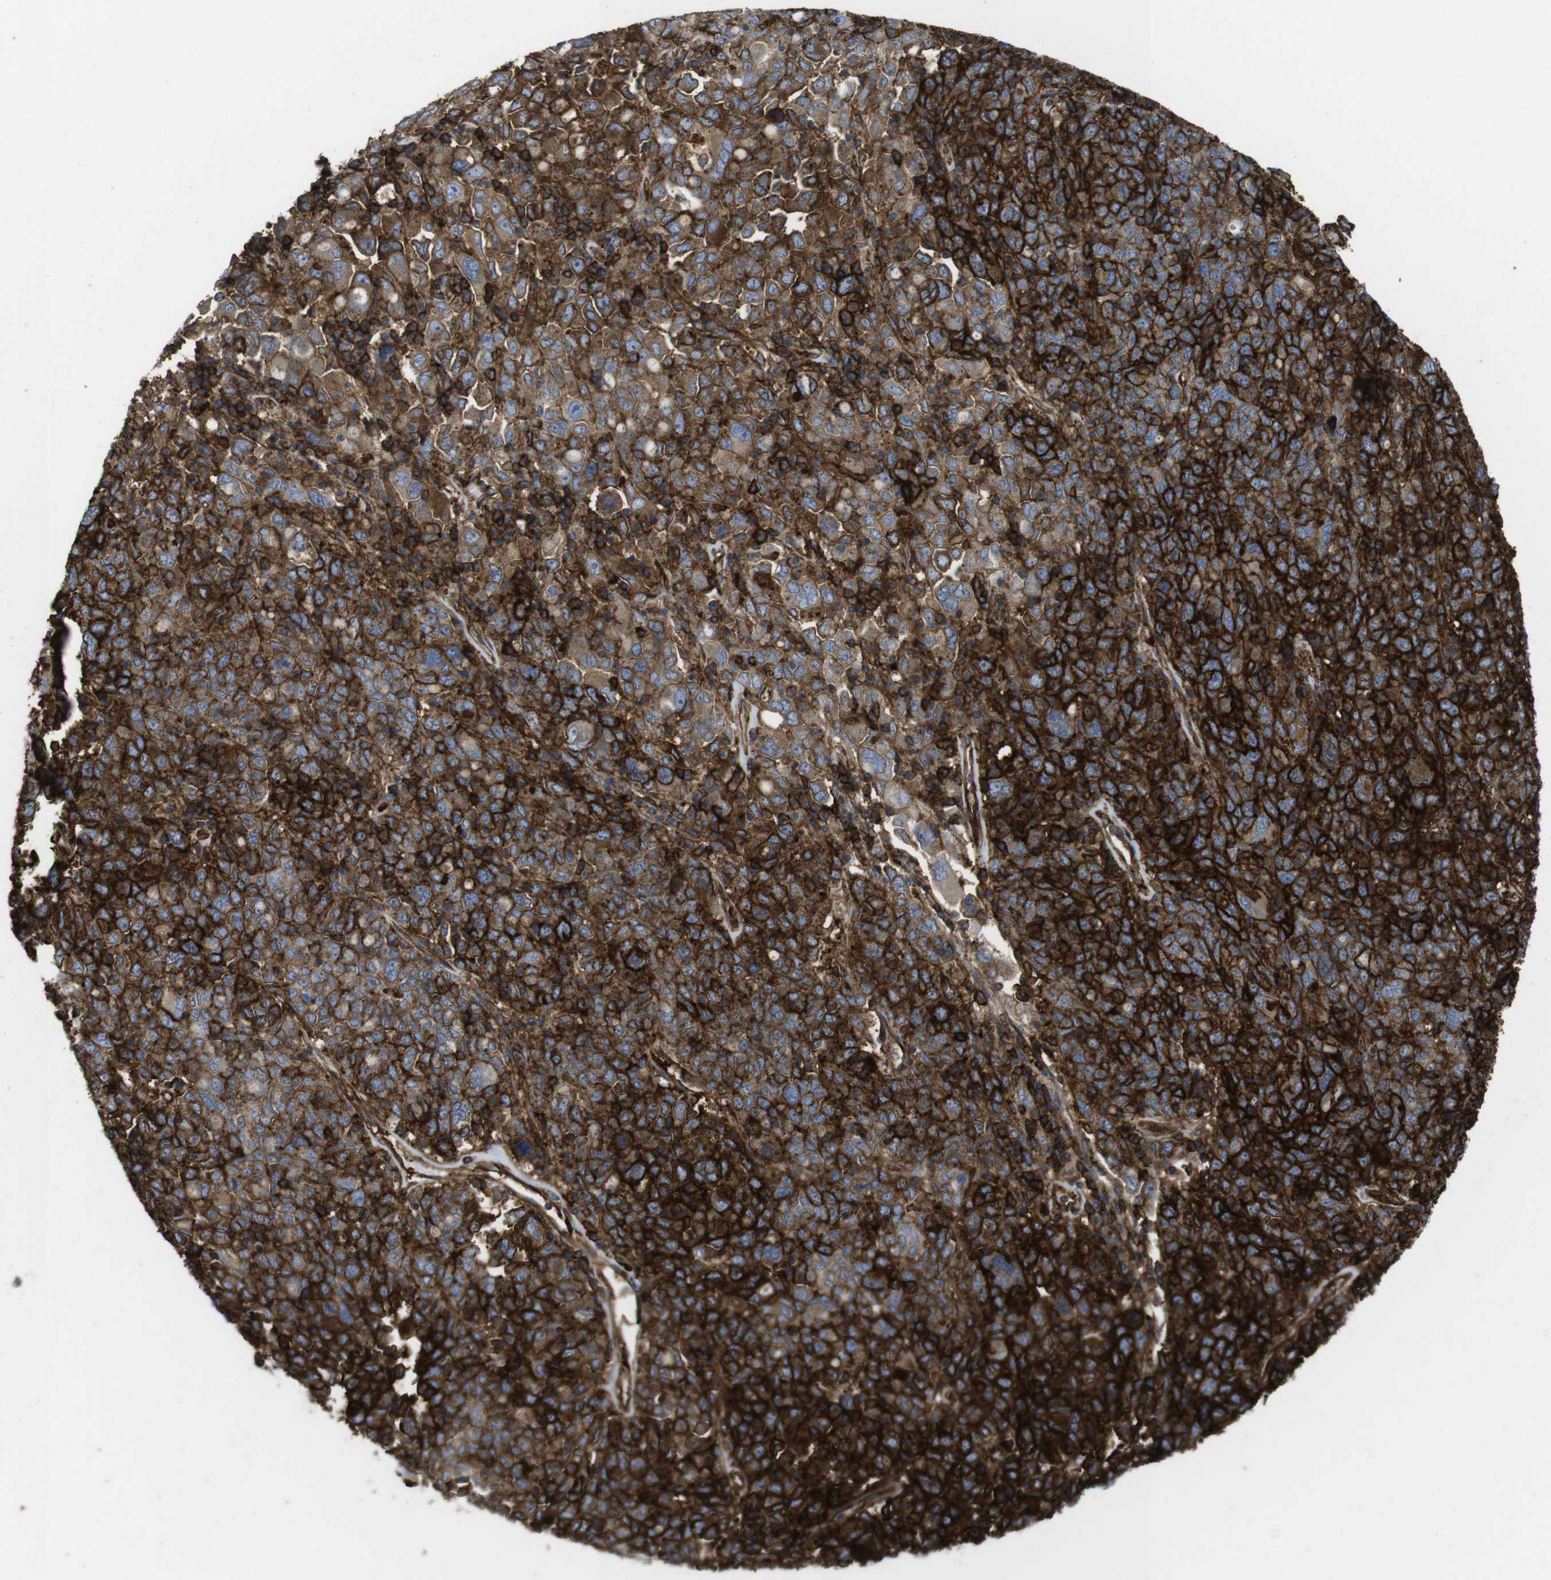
{"staining": {"intensity": "strong", "quantity": ">75%", "location": "cytoplasmic/membranous"}, "tissue": "ovarian cancer", "cell_type": "Tumor cells", "image_type": "cancer", "snomed": [{"axis": "morphology", "description": "Carcinoma, endometroid"}, {"axis": "topography", "description": "Ovary"}], "caption": "About >75% of tumor cells in human ovarian cancer (endometroid carcinoma) show strong cytoplasmic/membranous protein staining as visualized by brown immunohistochemical staining.", "gene": "CCR6", "patient": {"sex": "female", "age": 62}}